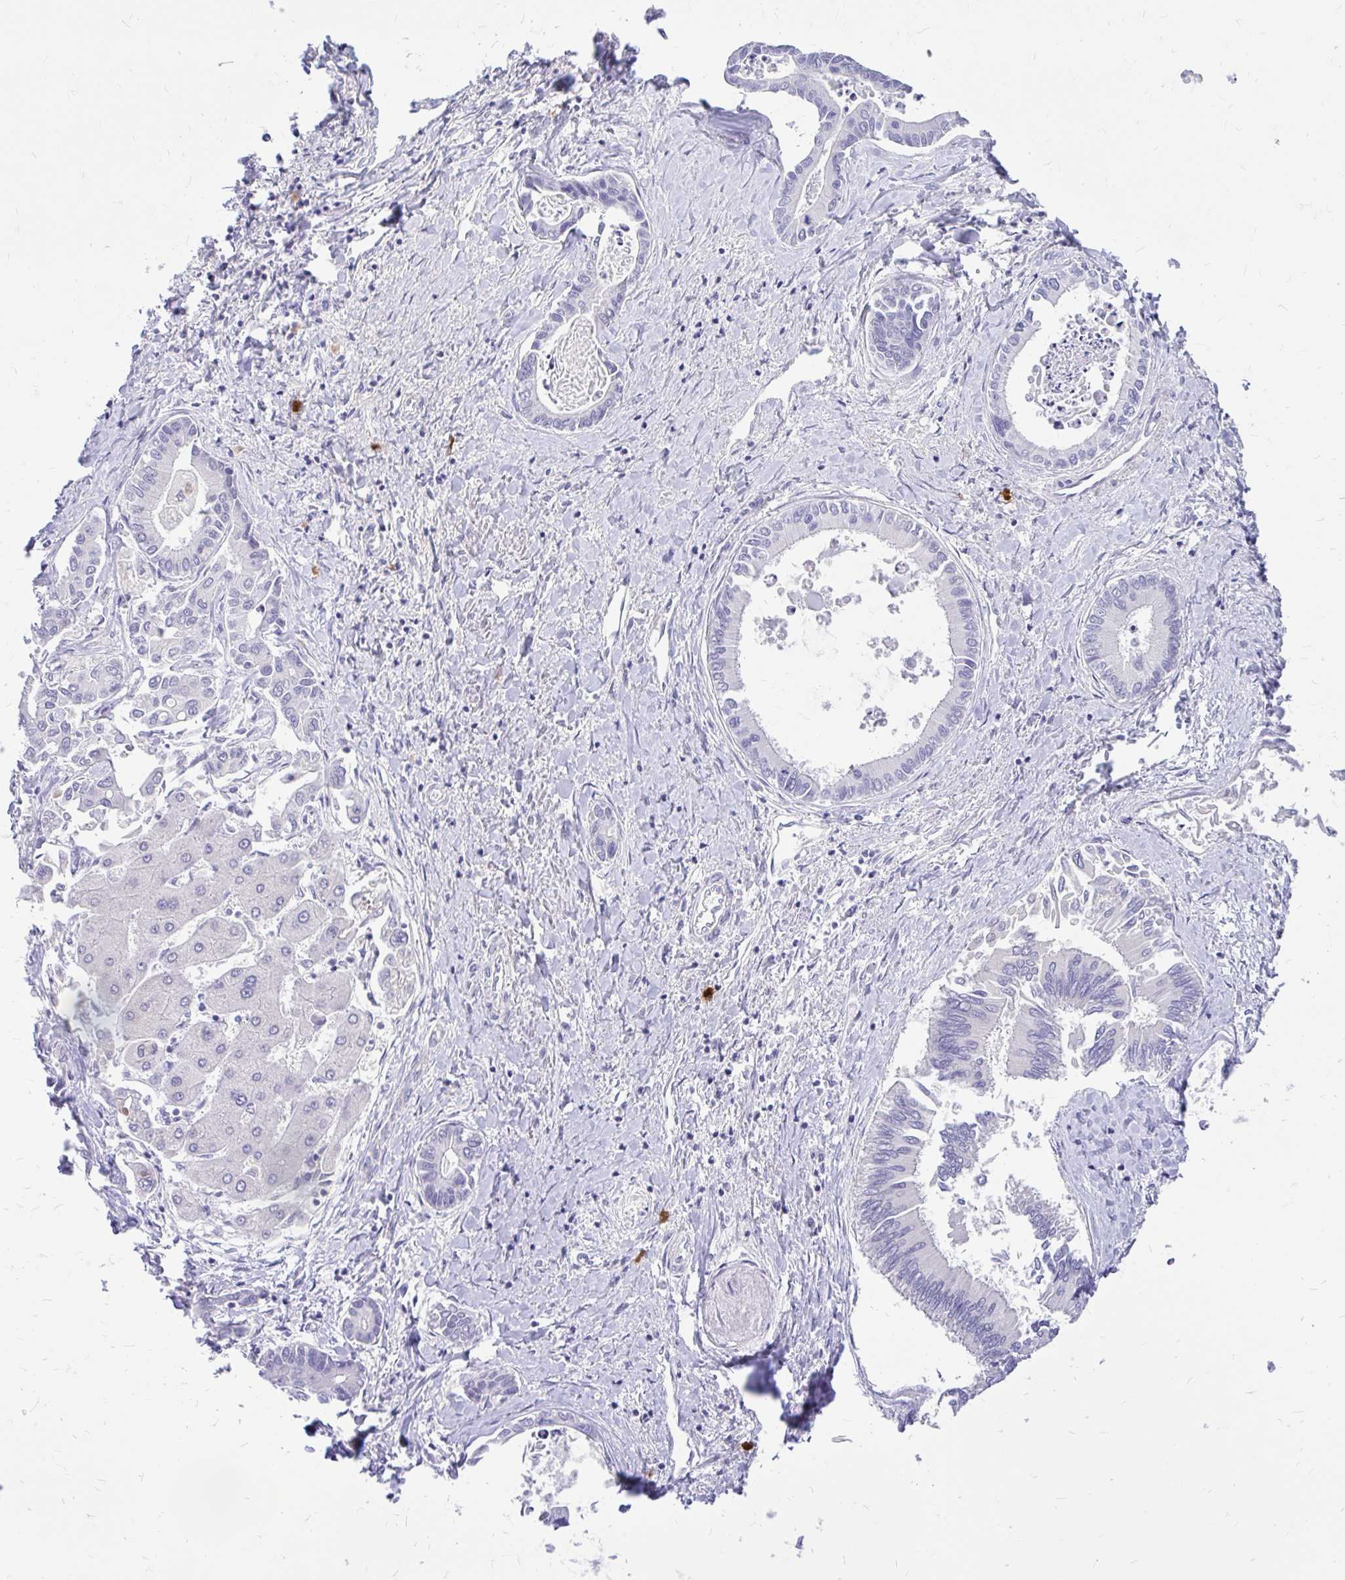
{"staining": {"intensity": "negative", "quantity": "none", "location": "none"}, "tissue": "liver cancer", "cell_type": "Tumor cells", "image_type": "cancer", "snomed": [{"axis": "morphology", "description": "Cholangiocarcinoma"}, {"axis": "topography", "description": "Liver"}], "caption": "This is an immunohistochemistry (IHC) image of liver cancer (cholangiocarcinoma). There is no positivity in tumor cells.", "gene": "MAP1LC3A", "patient": {"sex": "male", "age": 66}}